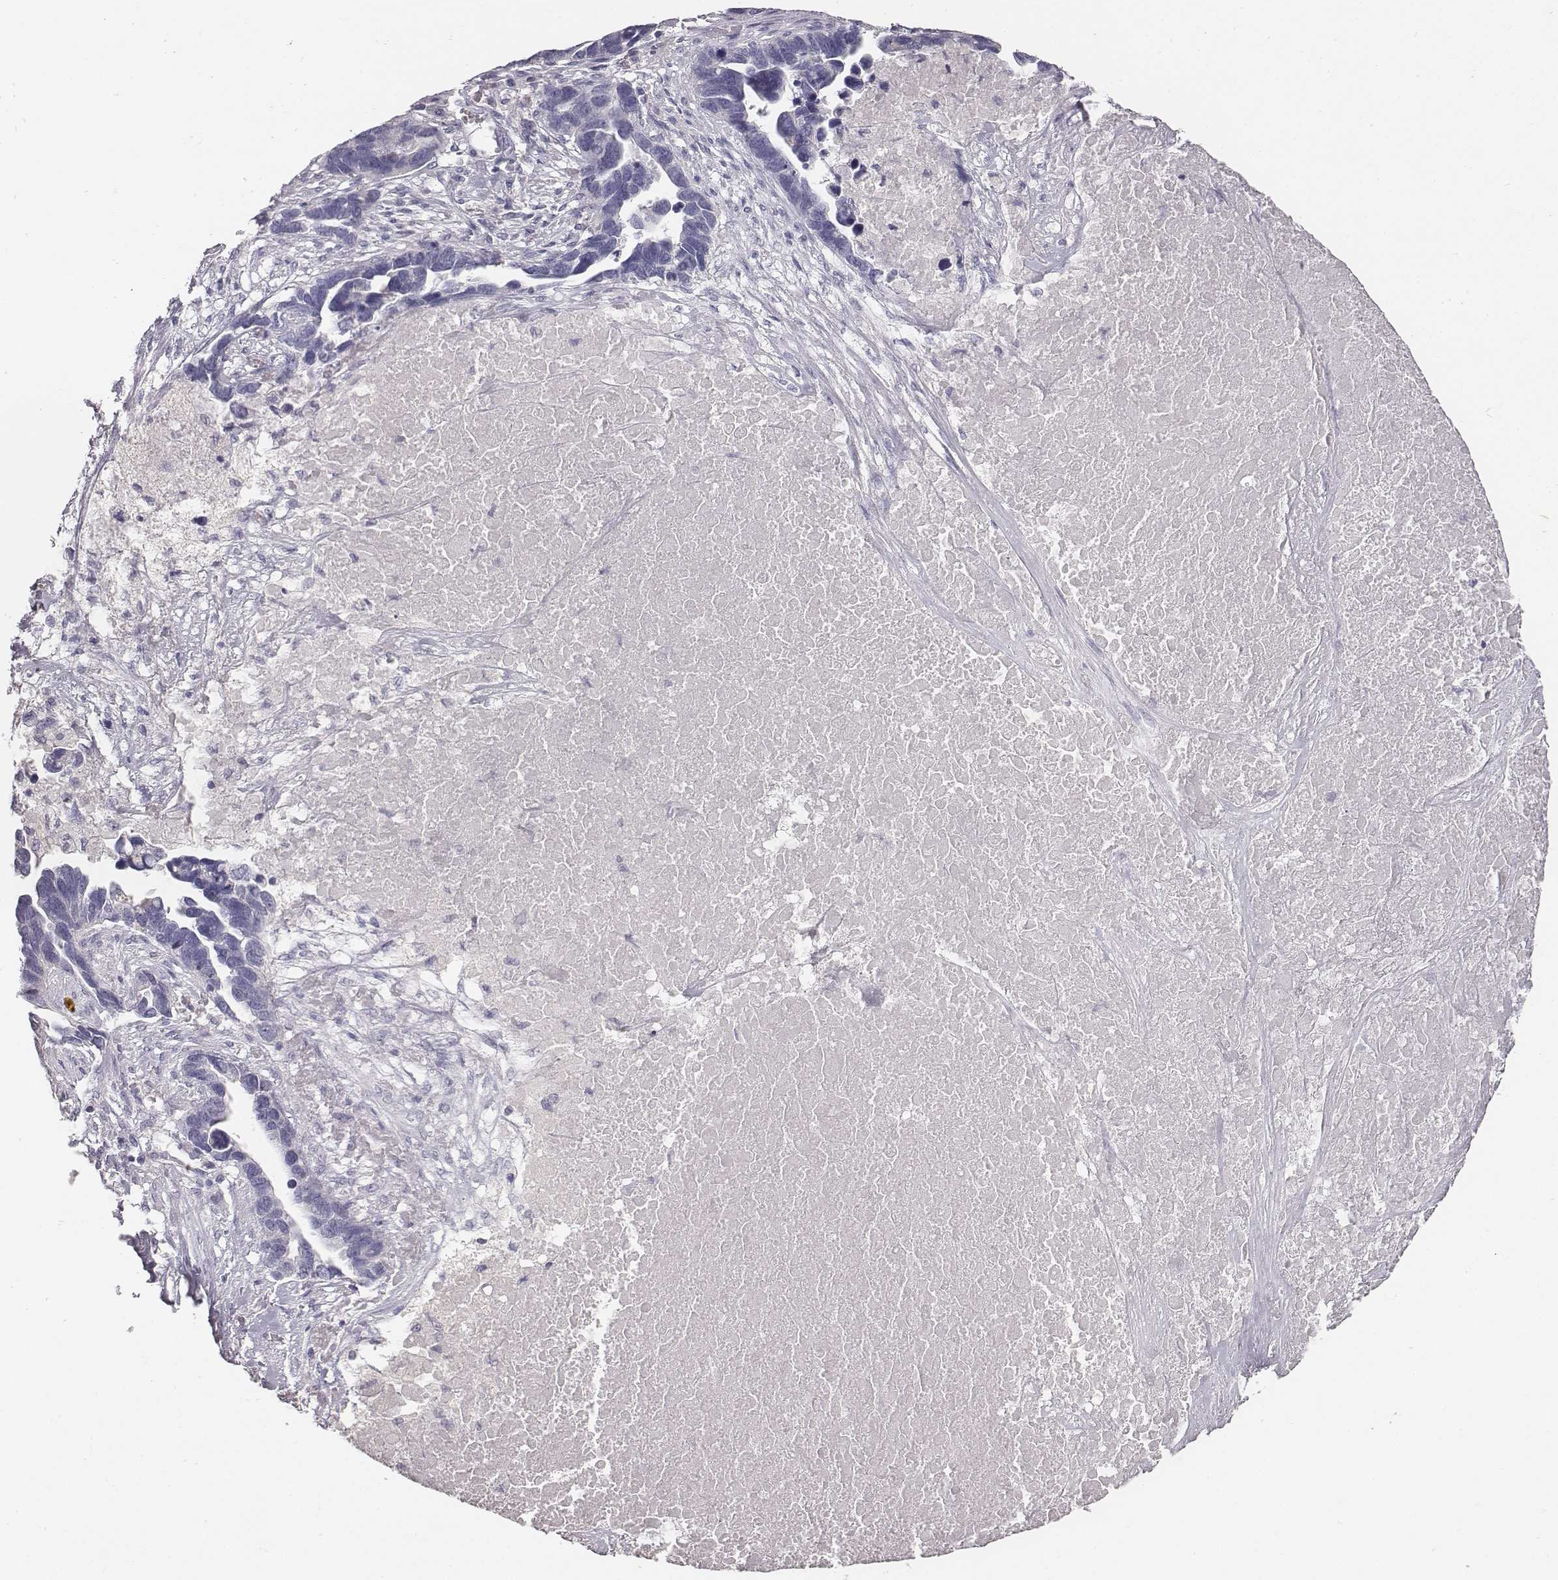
{"staining": {"intensity": "negative", "quantity": "none", "location": "none"}, "tissue": "ovarian cancer", "cell_type": "Tumor cells", "image_type": "cancer", "snomed": [{"axis": "morphology", "description": "Cystadenocarcinoma, serous, NOS"}, {"axis": "topography", "description": "Ovary"}], "caption": "The image demonstrates no staining of tumor cells in ovarian cancer (serous cystadenocarcinoma).", "gene": "MYH6", "patient": {"sex": "female", "age": 54}}